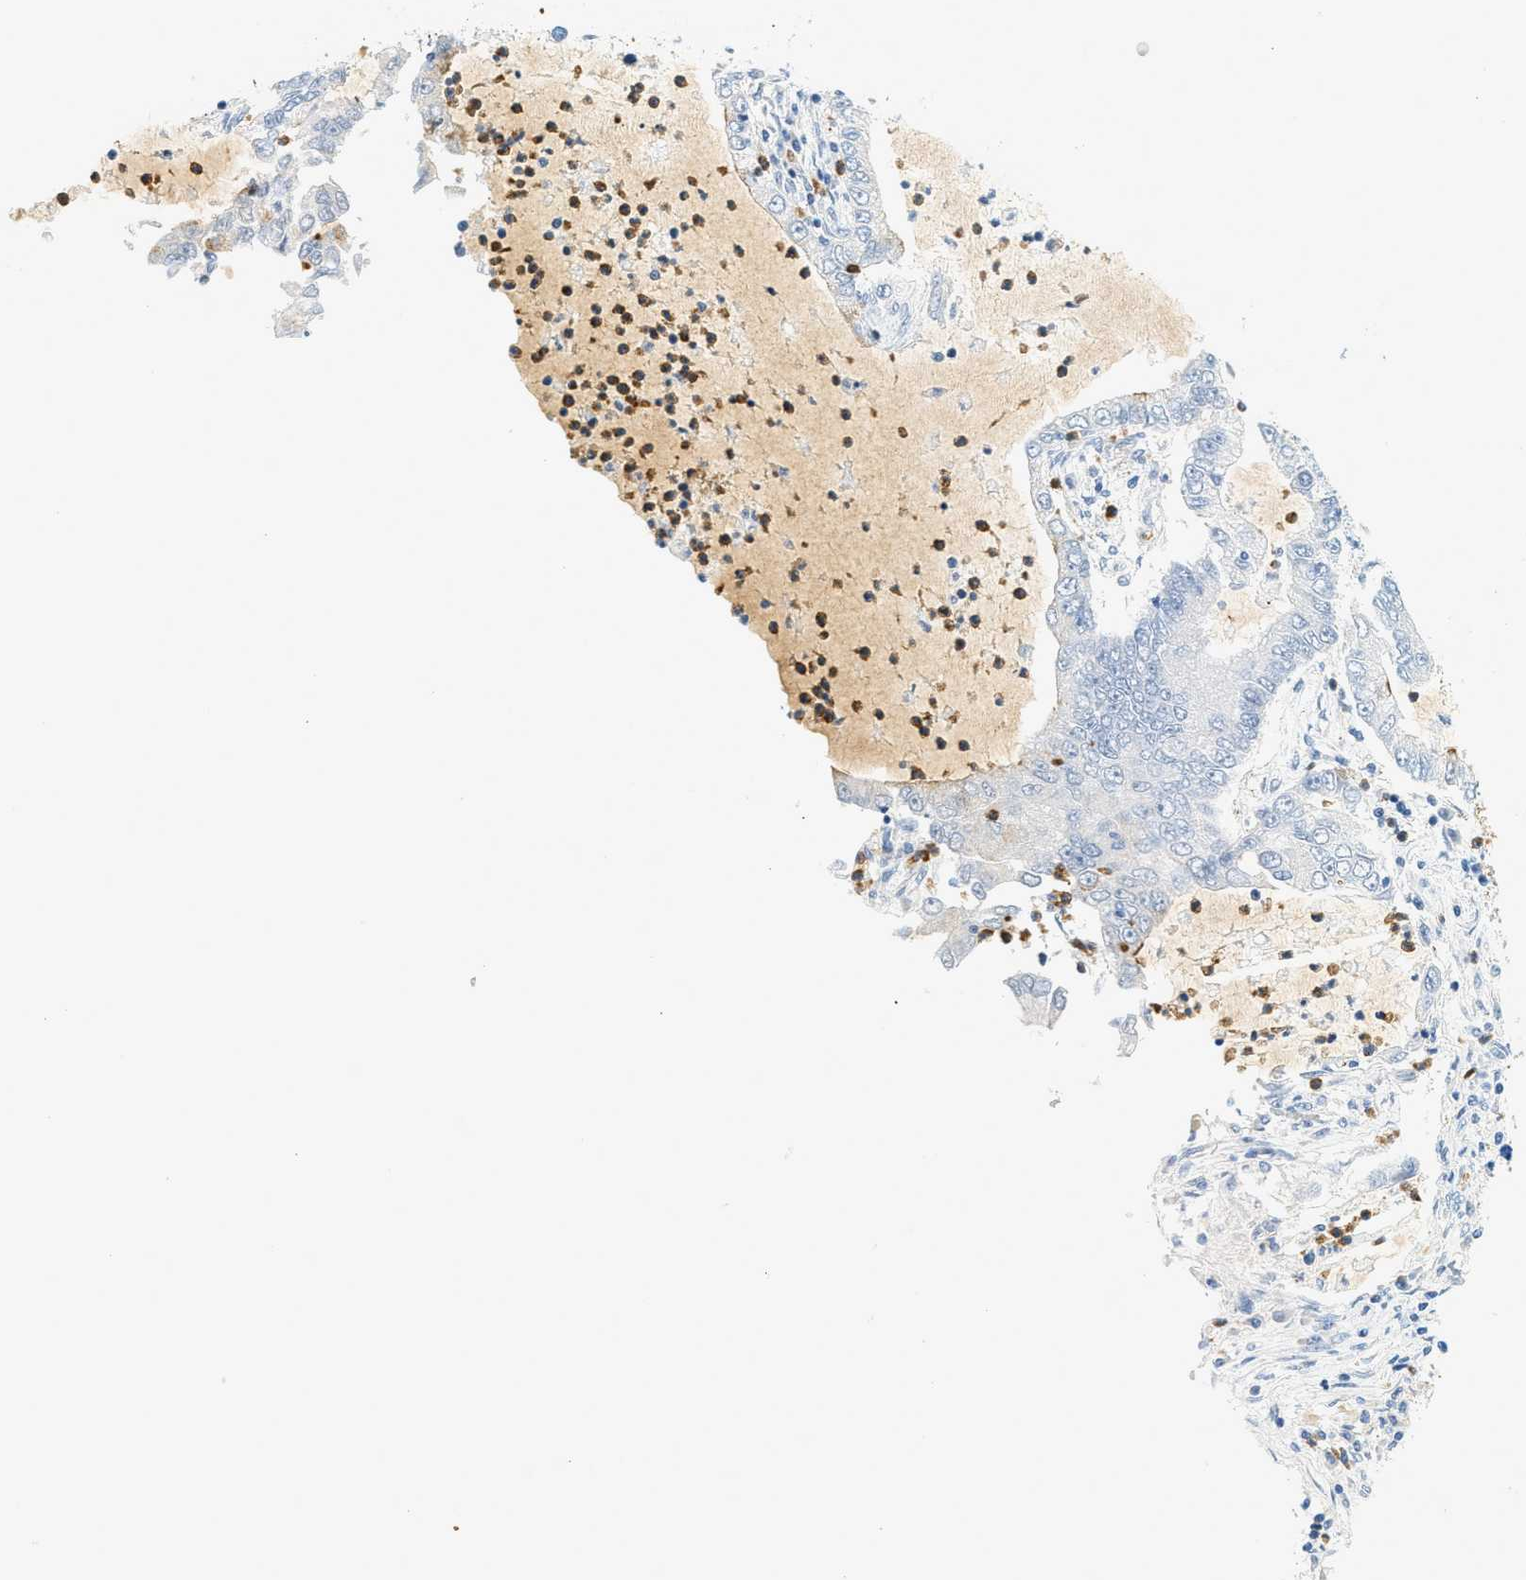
{"staining": {"intensity": "weak", "quantity": "<25%", "location": "cytoplasmic/membranous"}, "tissue": "lung cancer", "cell_type": "Tumor cells", "image_type": "cancer", "snomed": [{"axis": "morphology", "description": "Adenocarcinoma, NOS"}, {"axis": "topography", "description": "Lung"}], "caption": "Image shows no protein expression in tumor cells of lung cancer (adenocarcinoma) tissue. (DAB IHC visualized using brightfield microscopy, high magnification).", "gene": "LCN2", "patient": {"sex": "female", "age": 51}}